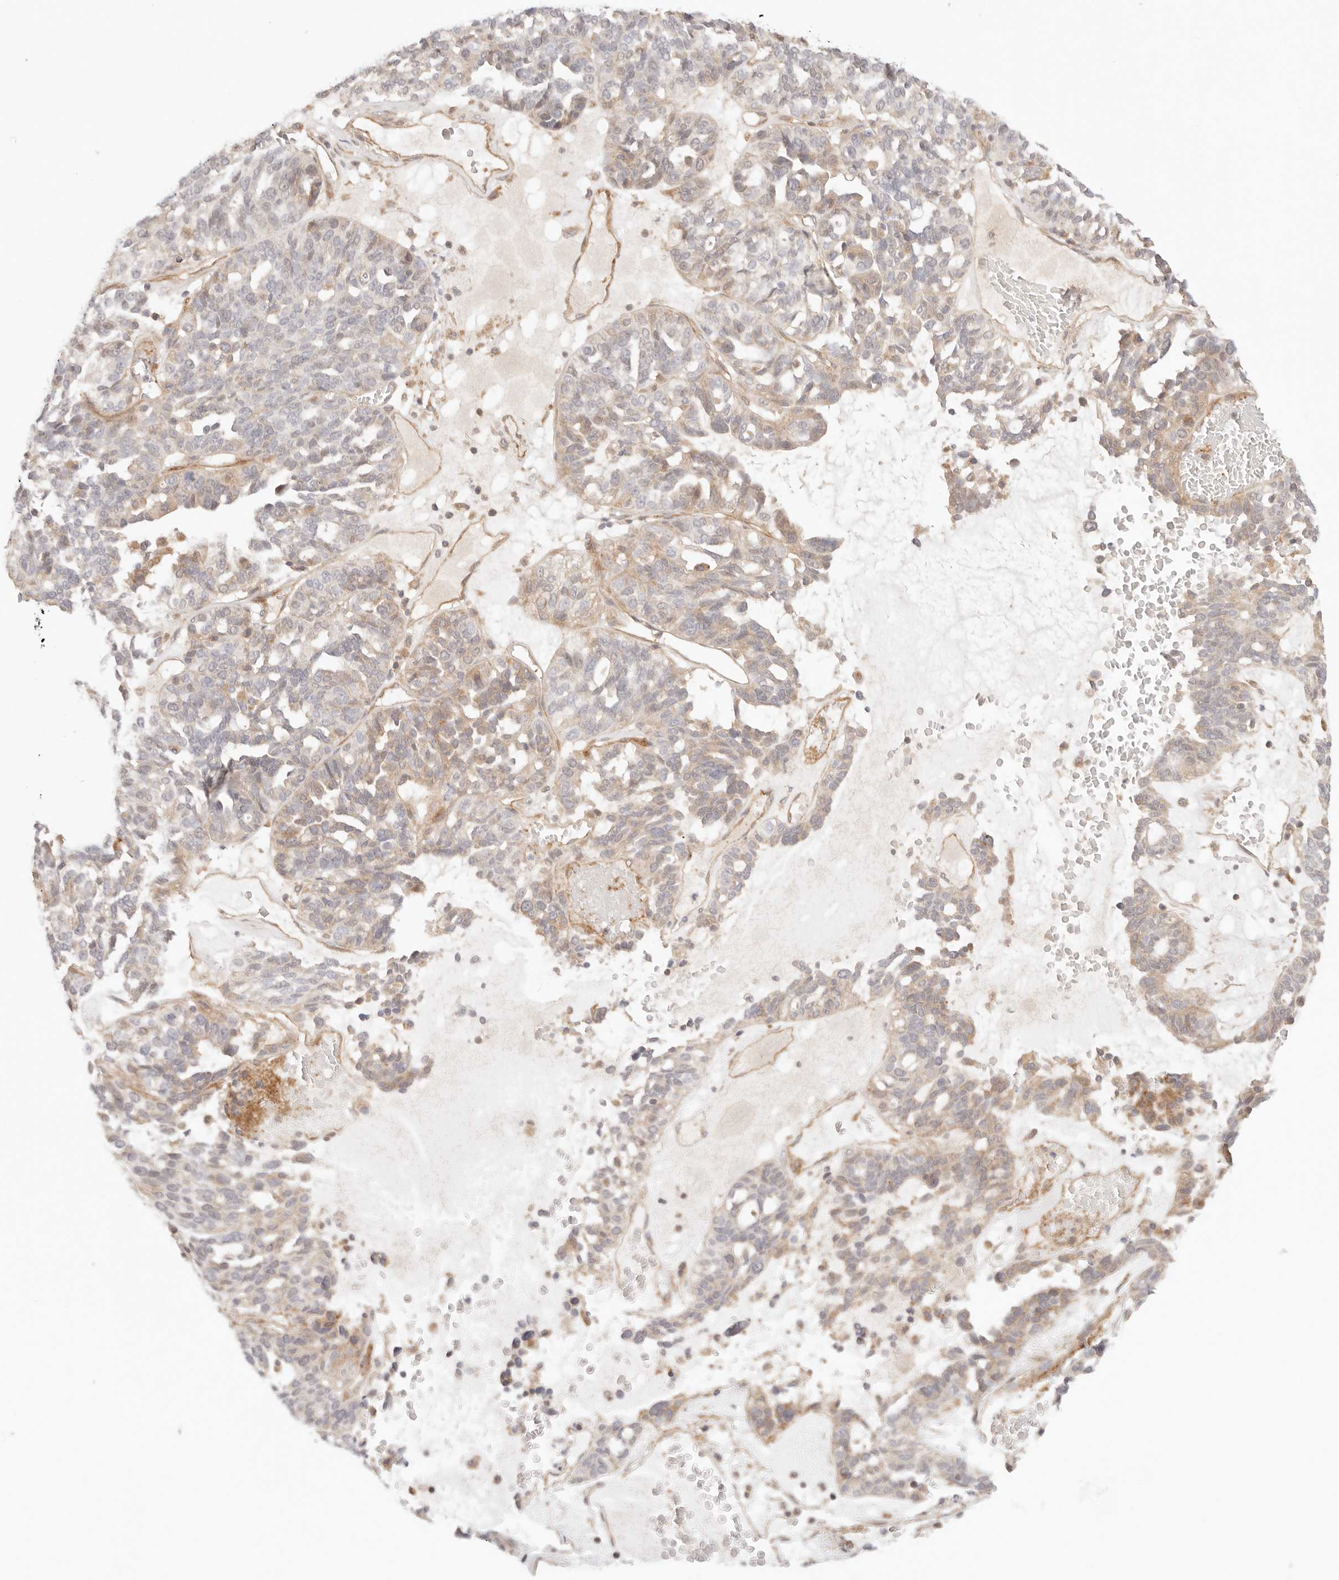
{"staining": {"intensity": "moderate", "quantity": "<25%", "location": "cytoplasmic/membranous"}, "tissue": "ovarian cancer", "cell_type": "Tumor cells", "image_type": "cancer", "snomed": [{"axis": "morphology", "description": "Cystadenocarcinoma, serous, NOS"}, {"axis": "topography", "description": "Ovary"}], "caption": "Immunohistochemical staining of human ovarian cancer (serous cystadenocarcinoma) demonstrates low levels of moderate cytoplasmic/membranous protein staining in approximately <25% of tumor cells.", "gene": "IL1R2", "patient": {"sex": "female", "age": 59}}